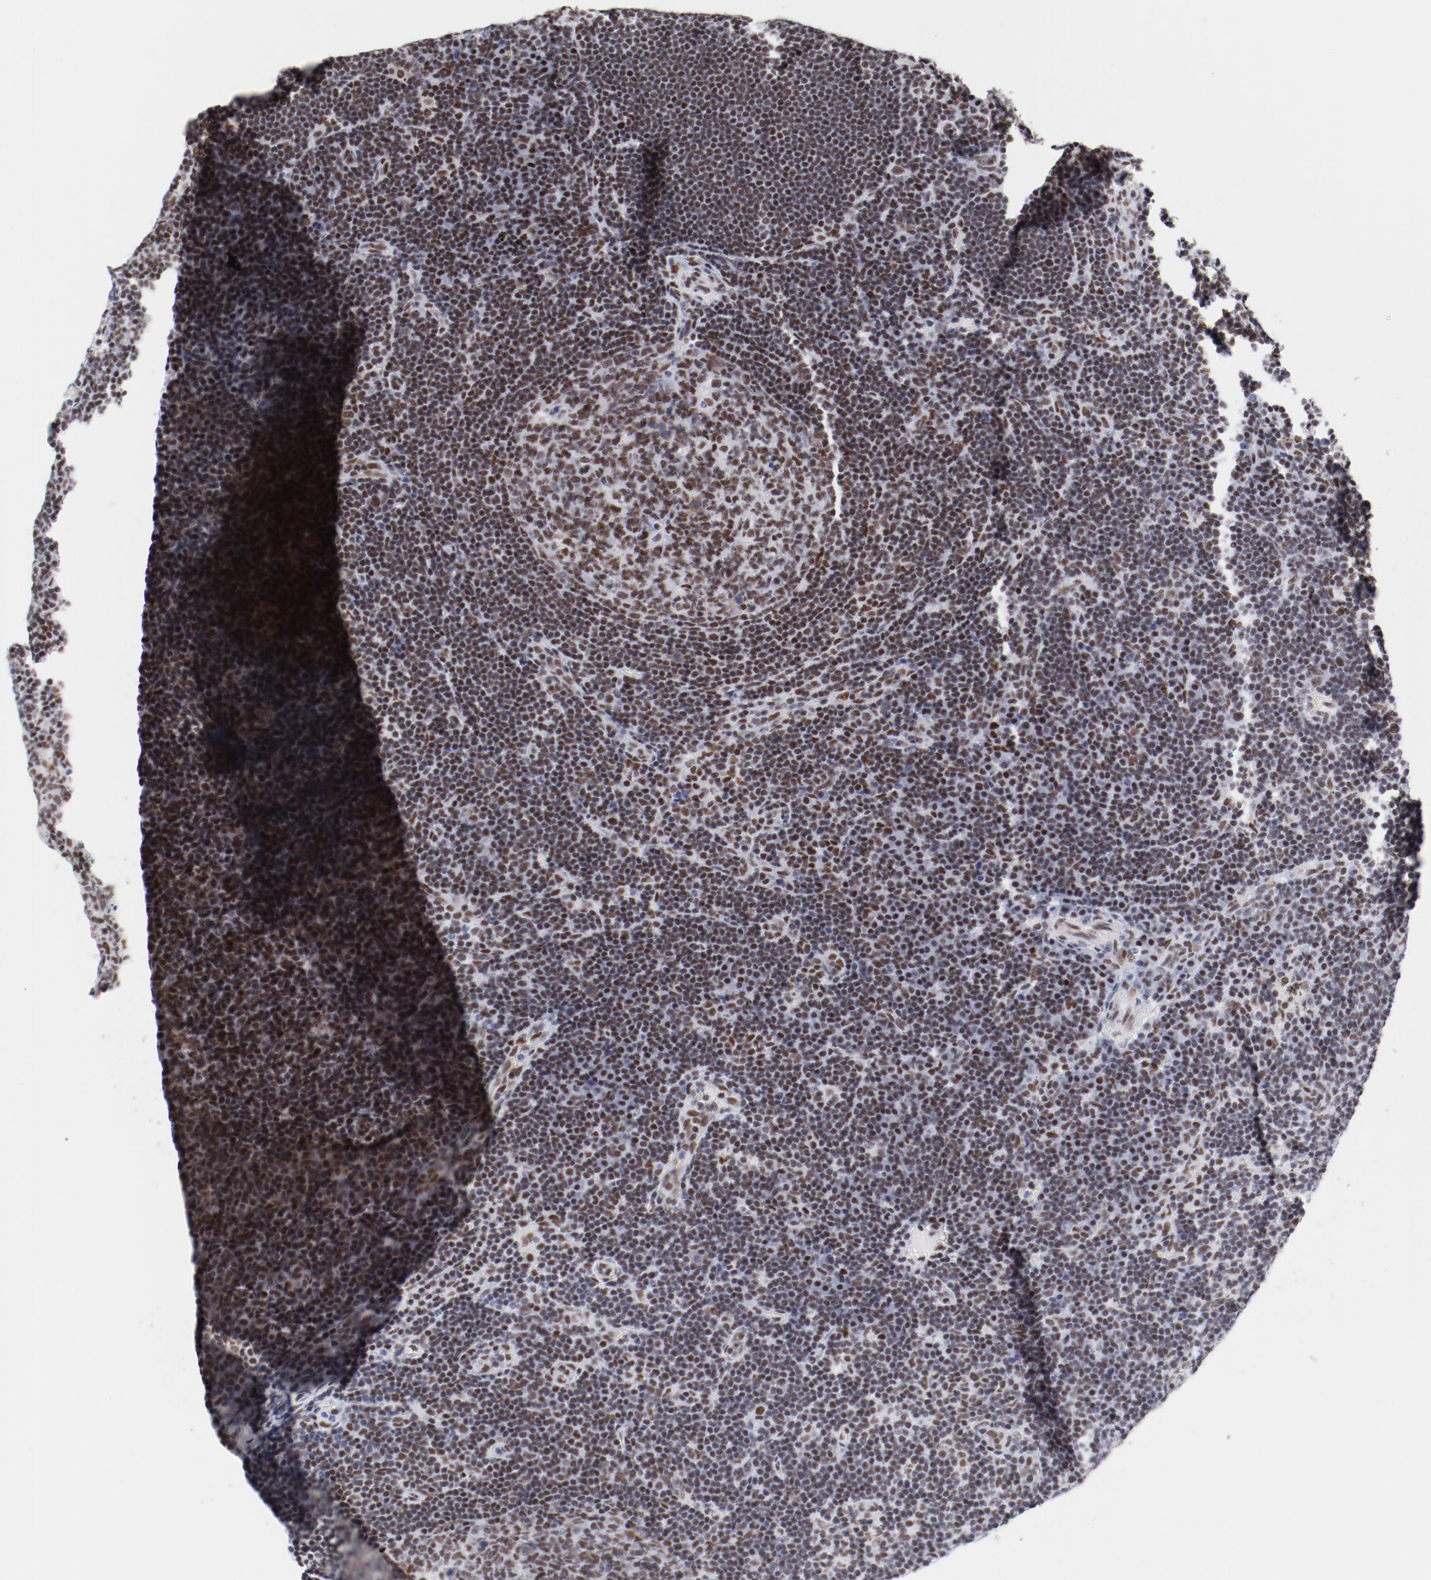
{"staining": {"intensity": "moderate", "quantity": ">75%", "location": "nuclear"}, "tissue": "lymph node", "cell_type": "Germinal center cells", "image_type": "normal", "snomed": [{"axis": "morphology", "description": "Normal tissue, NOS"}, {"axis": "morphology", "description": "Squamous cell carcinoma, metastatic, NOS"}, {"axis": "topography", "description": "Lymph node"}], "caption": "Immunohistochemistry of unremarkable human lymph node shows medium levels of moderate nuclear staining in about >75% of germinal center cells. (Stains: DAB (3,3'-diaminobenzidine) in brown, nuclei in blue, Microscopy: brightfield microscopy at high magnification).", "gene": "ATF2", "patient": {"sex": "female", "age": 53}}